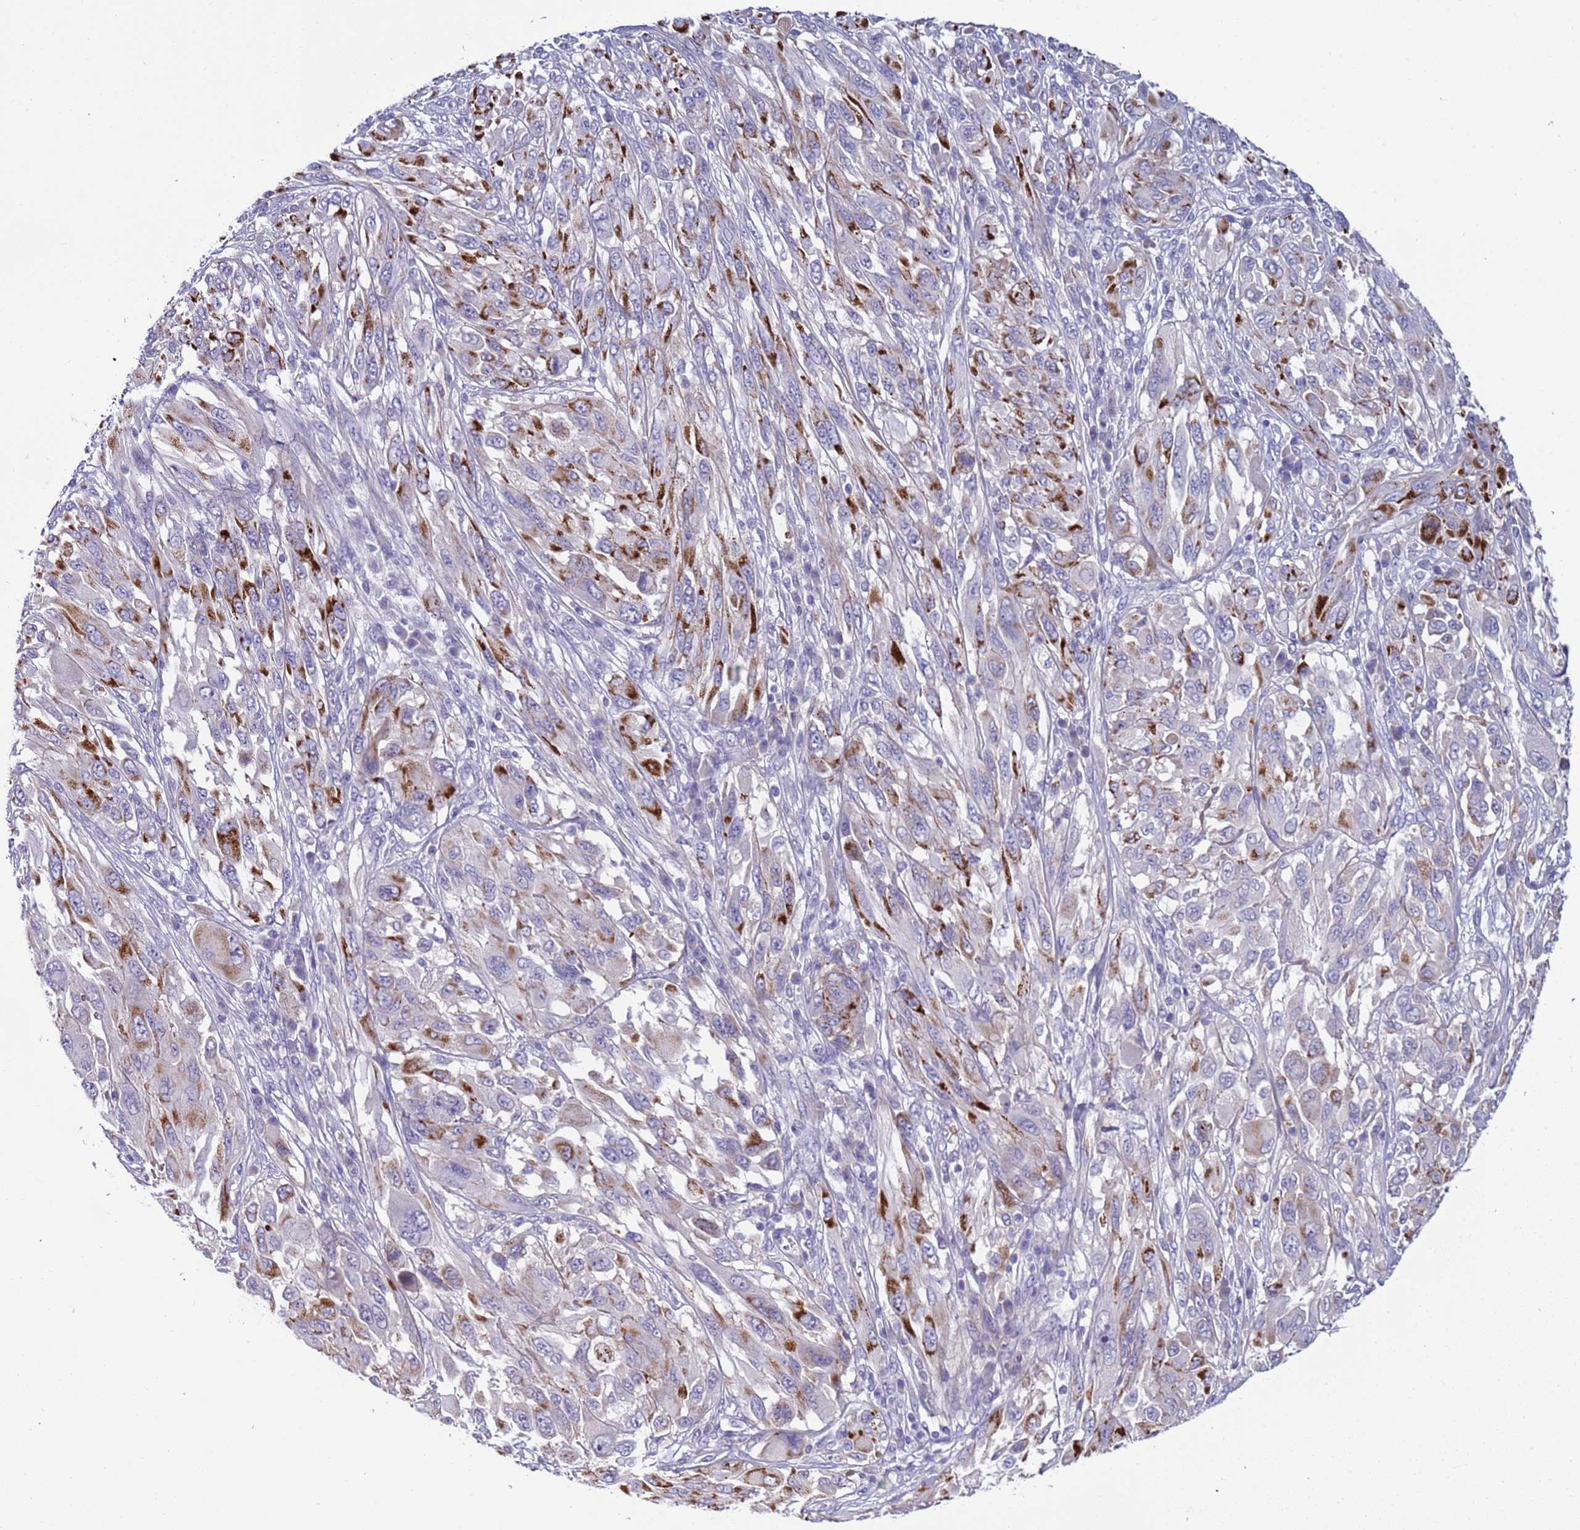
{"staining": {"intensity": "strong", "quantity": "25%-75%", "location": "cytoplasmic/membranous"}, "tissue": "melanoma", "cell_type": "Tumor cells", "image_type": "cancer", "snomed": [{"axis": "morphology", "description": "Malignant melanoma, NOS"}, {"axis": "topography", "description": "Skin"}], "caption": "The immunohistochemical stain shows strong cytoplasmic/membranous positivity in tumor cells of melanoma tissue. The staining was performed using DAB, with brown indicating positive protein expression. Nuclei are stained blue with hematoxylin.", "gene": "TRIM51", "patient": {"sex": "female", "age": 91}}